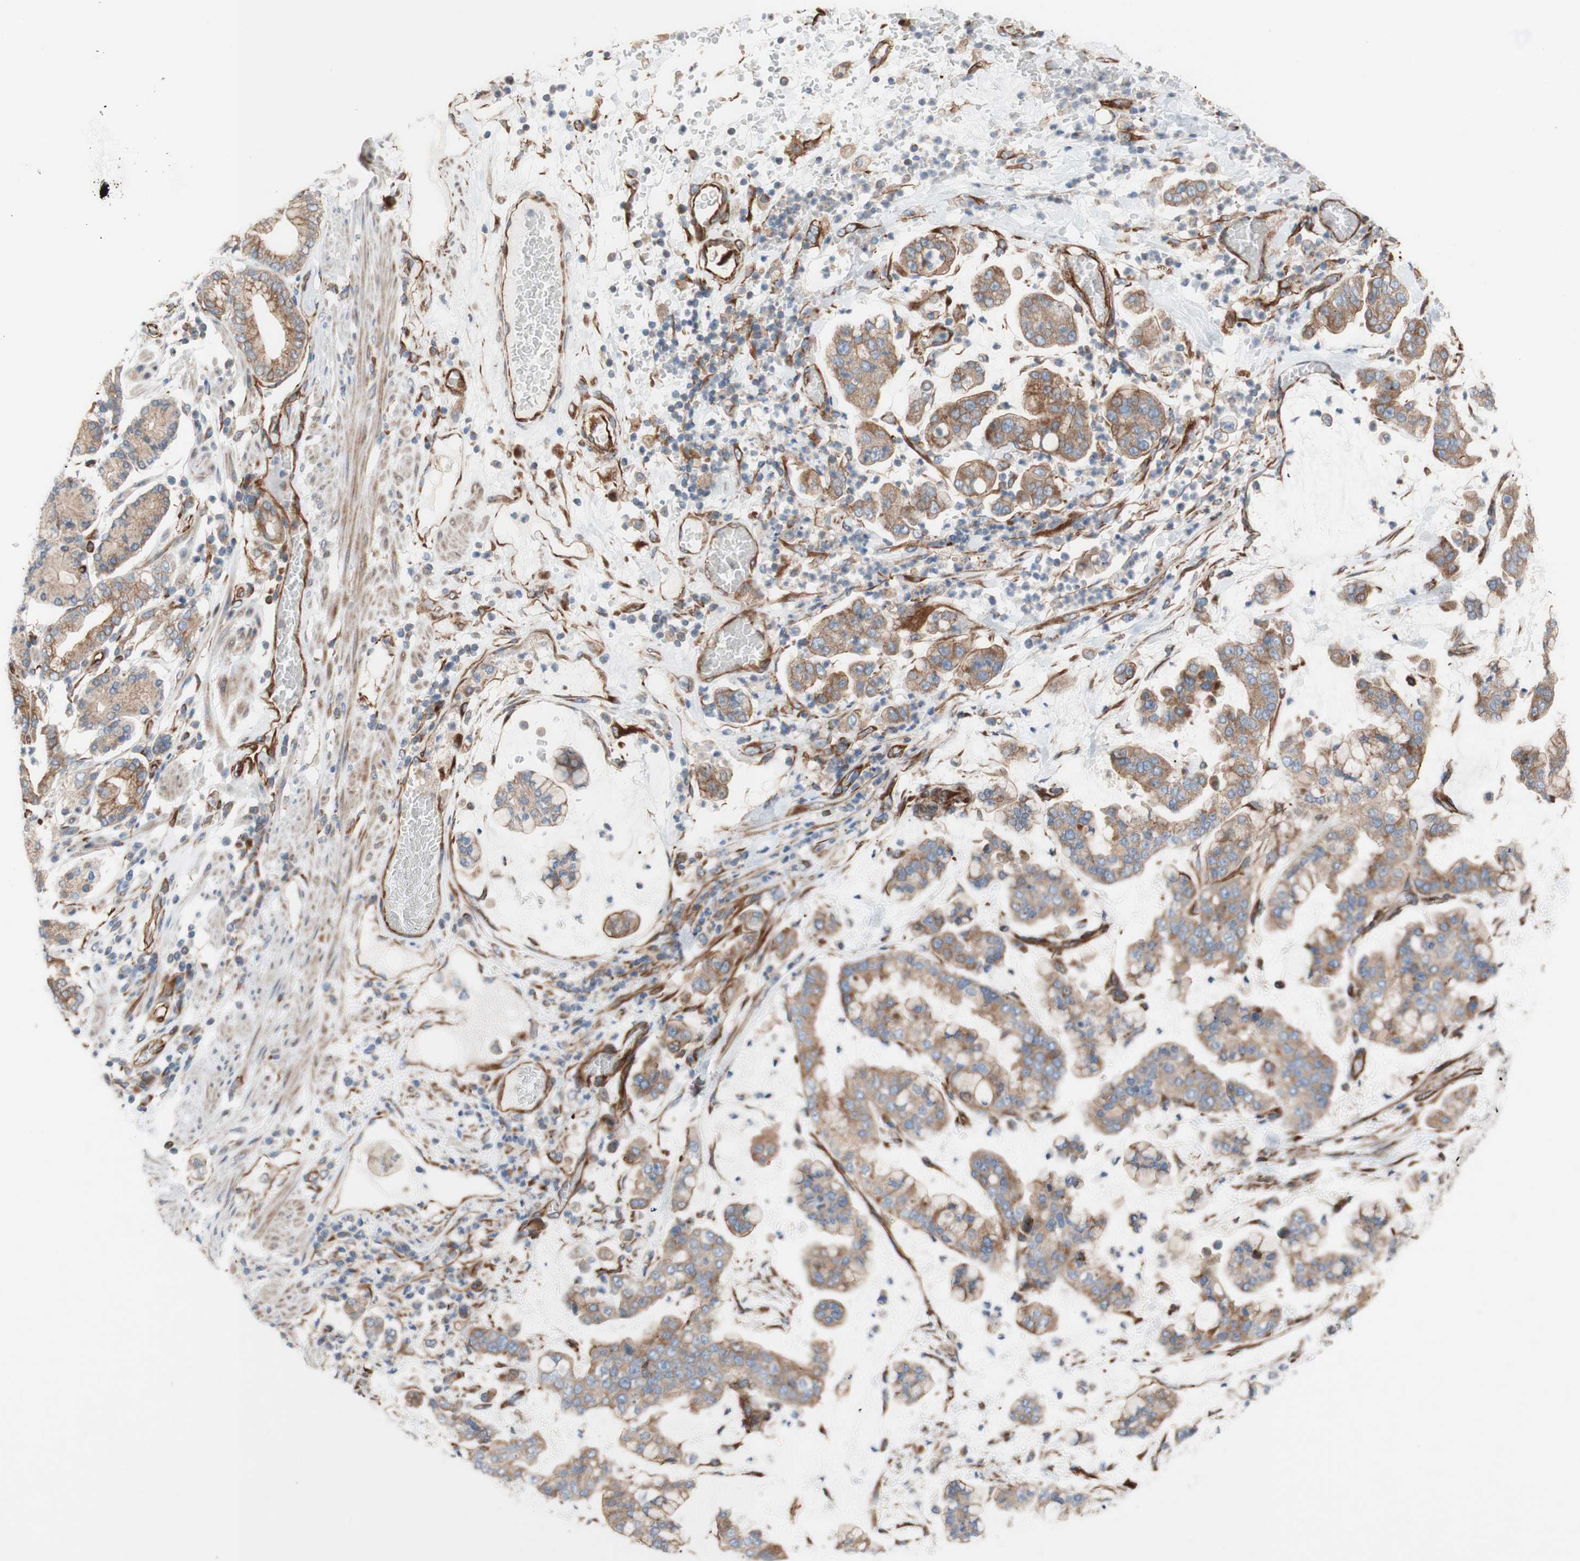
{"staining": {"intensity": "moderate", "quantity": ">75%", "location": "cytoplasmic/membranous"}, "tissue": "stomach cancer", "cell_type": "Tumor cells", "image_type": "cancer", "snomed": [{"axis": "morphology", "description": "Normal tissue, NOS"}, {"axis": "morphology", "description": "Adenocarcinoma, NOS"}, {"axis": "topography", "description": "Stomach, upper"}, {"axis": "topography", "description": "Stomach"}], "caption": "Stomach adenocarcinoma stained with a protein marker exhibits moderate staining in tumor cells.", "gene": "C1orf43", "patient": {"sex": "male", "age": 76}}